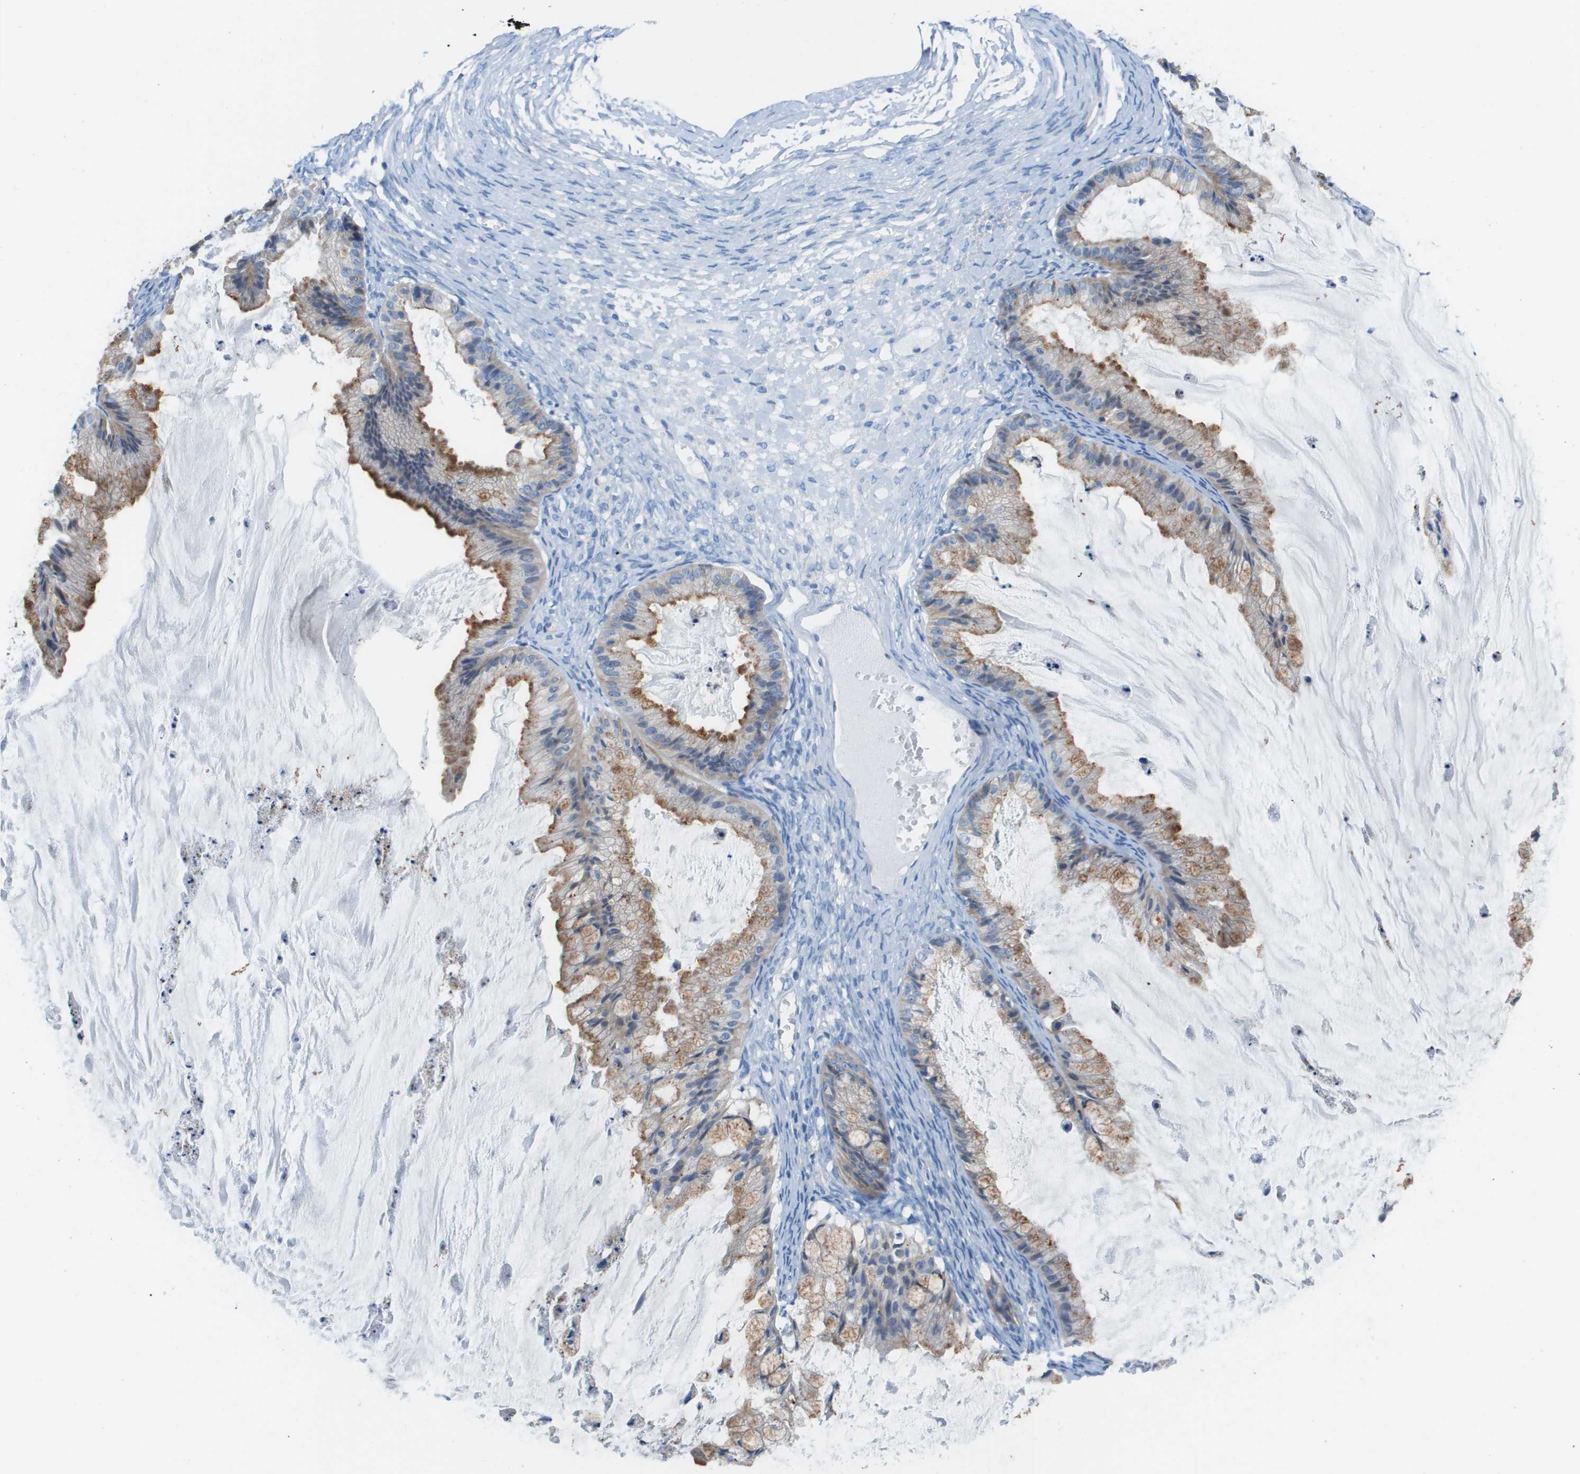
{"staining": {"intensity": "moderate", "quantity": ">75%", "location": "cytoplasmic/membranous"}, "tissue": "ovarian cancer", "cell_type": "Tumor cells", "image_type": "cancer", "snomed": [{"axis": "morphology", "description": "Cystadenocarcinoma, mucinous, NOS"}, {"axis": "topography", "description": "Ovary"}], "caption": "Immunohistochemical staining of mucinous cystadenocarcinoma (ovarian) demonstrates medium levels of moderate cytoplasmic/membranous staining in about >75% of tumor cells. (DAB (3,3'-diaminobenzidine) = brown stain, brightfield microscopy at high magnification).", "gene": "CD46", "patient": {"sex": "female", "age": 57}}